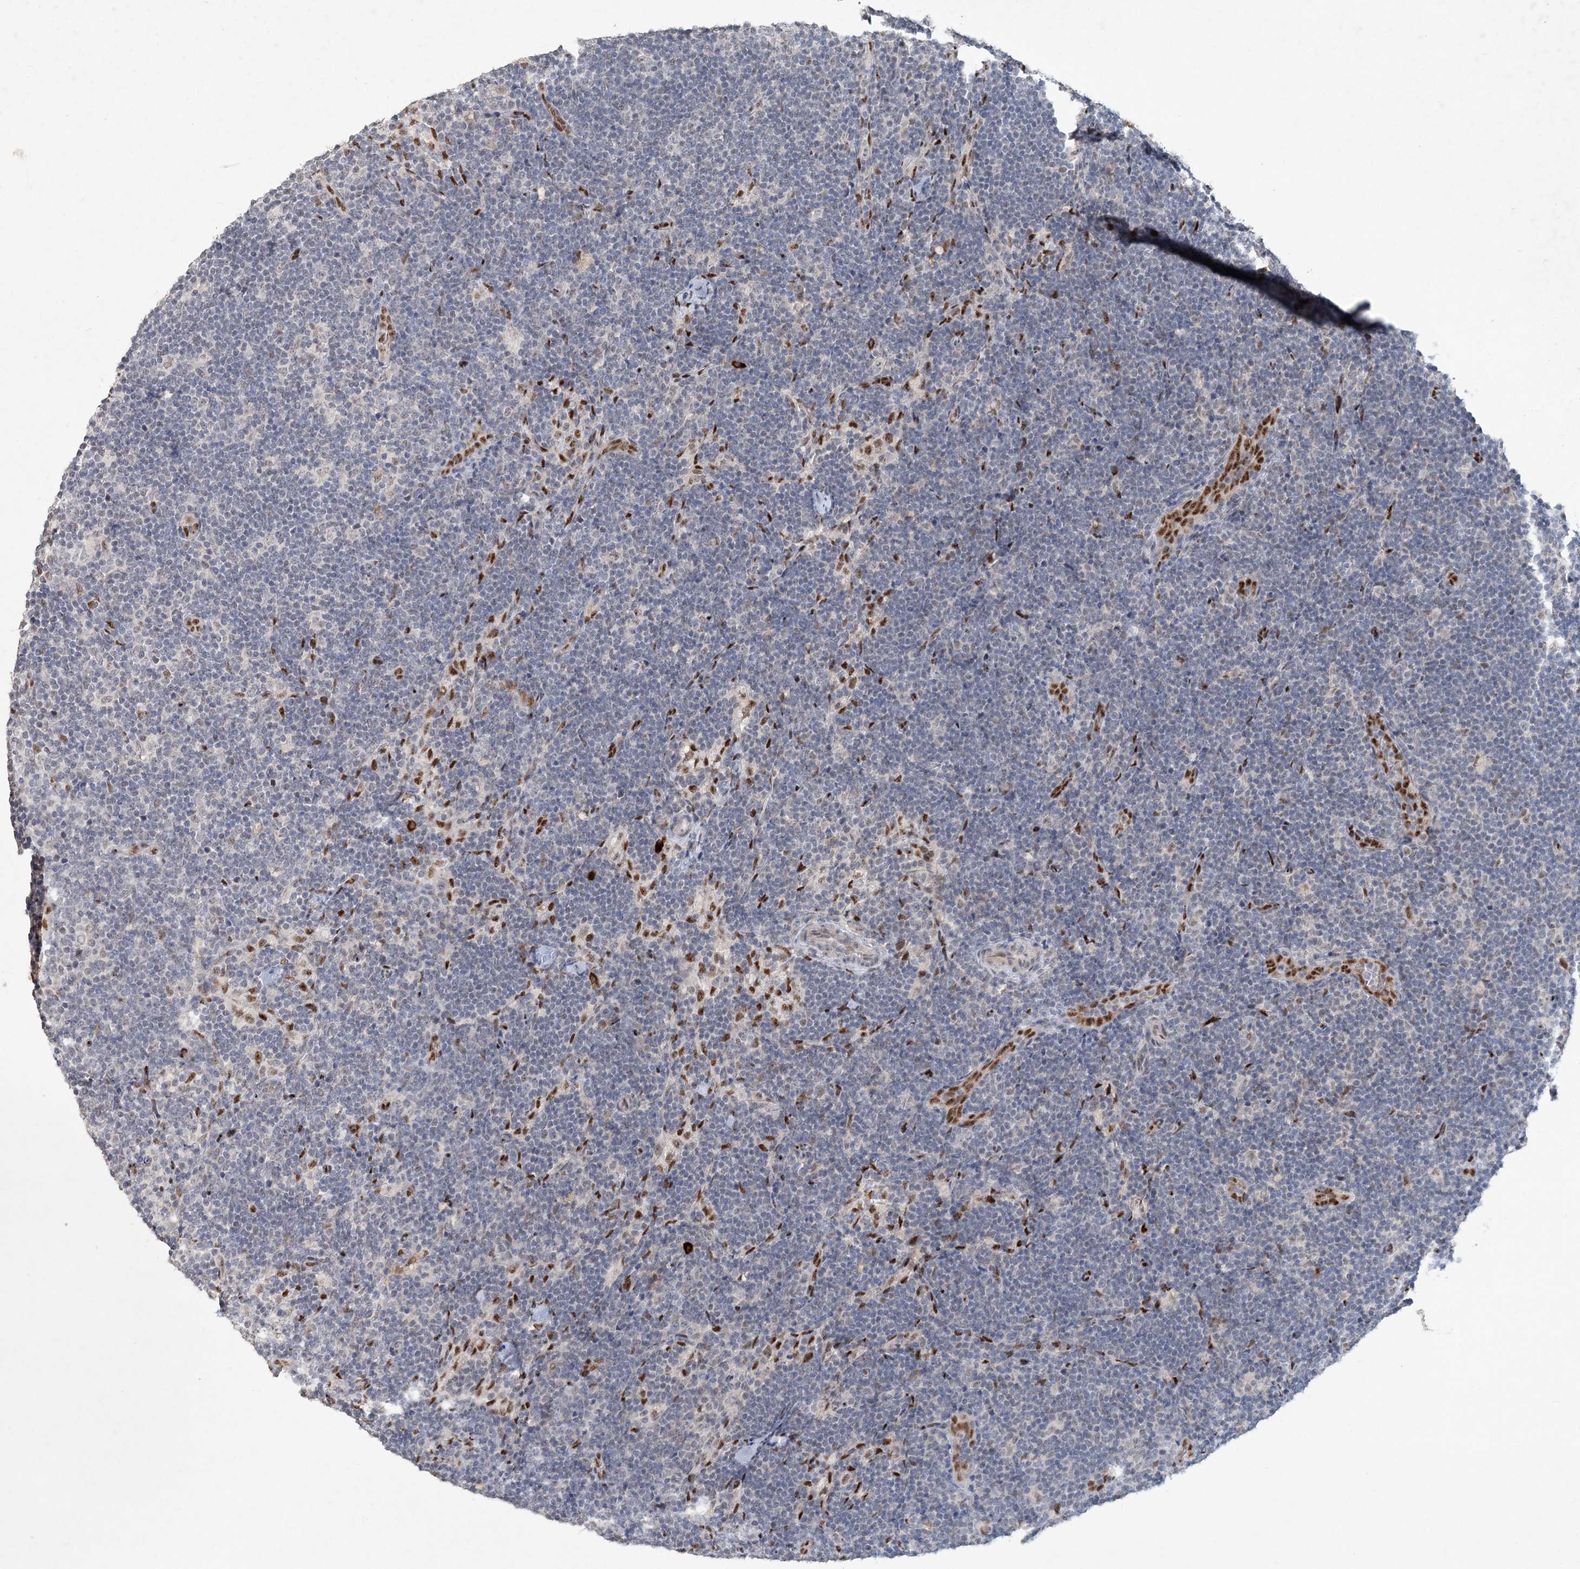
{"staining": {"intensity": "moderate", "quantity": "<25%", "location": "nuclear"}, "tissue": "lymph node", "cell_type": "Germinal center cells", "image_type": "normal", "snomed": [{"axis": "morphology", "description": "Normal tissue, NOS"}, {"axis": "topography", "description": "Lymph node"}], "caption": "This micrograph displays immunohistochemistry (IHC) staining of unremarkable human lymph node, with low moderate nuclear staining in about <25% of germinal center cells.", "gene": "GIN1", "patient": {"sex": "female", "age": 22}}